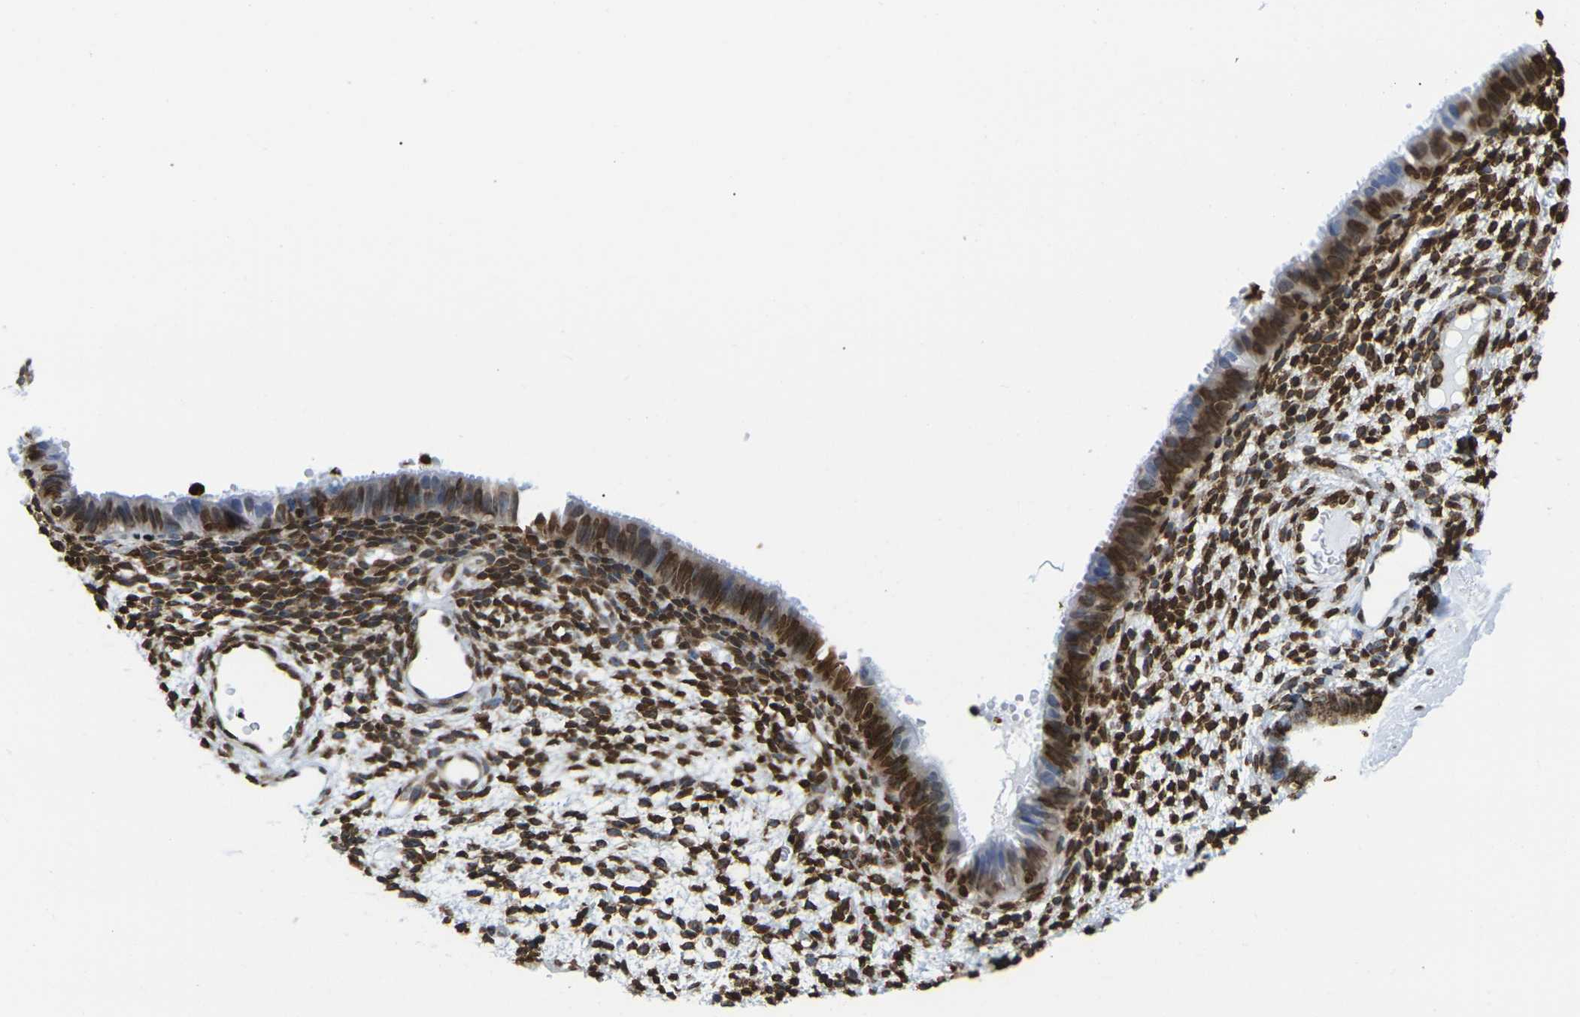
{"staining": {"intensity": "strong", "quantity": ">75%", "location": "nuclear"}, "tissue": "endometrium", "cell_type": "Cells in endometrial stroma", "image_type": "normal", "snomed": [{"axis": "morphology", "description": "Normal tissue, NOS"}, {"axis": "topography", "description": "Endometrium"}], "caption": "Immunohistochemistry (IHC) staining of unremarkable endometrium, which exhibits high levels of strong nuclear staining in about >75% of cells in endometrial stroma indicating strong nuclear protein staining. The staining was performed using DAB (brown) for protein detection and nuclei were counterstained in hematoxylin (blue).", "gene": "H2AC21", "patient": {"sex": "female", "age": 61}}